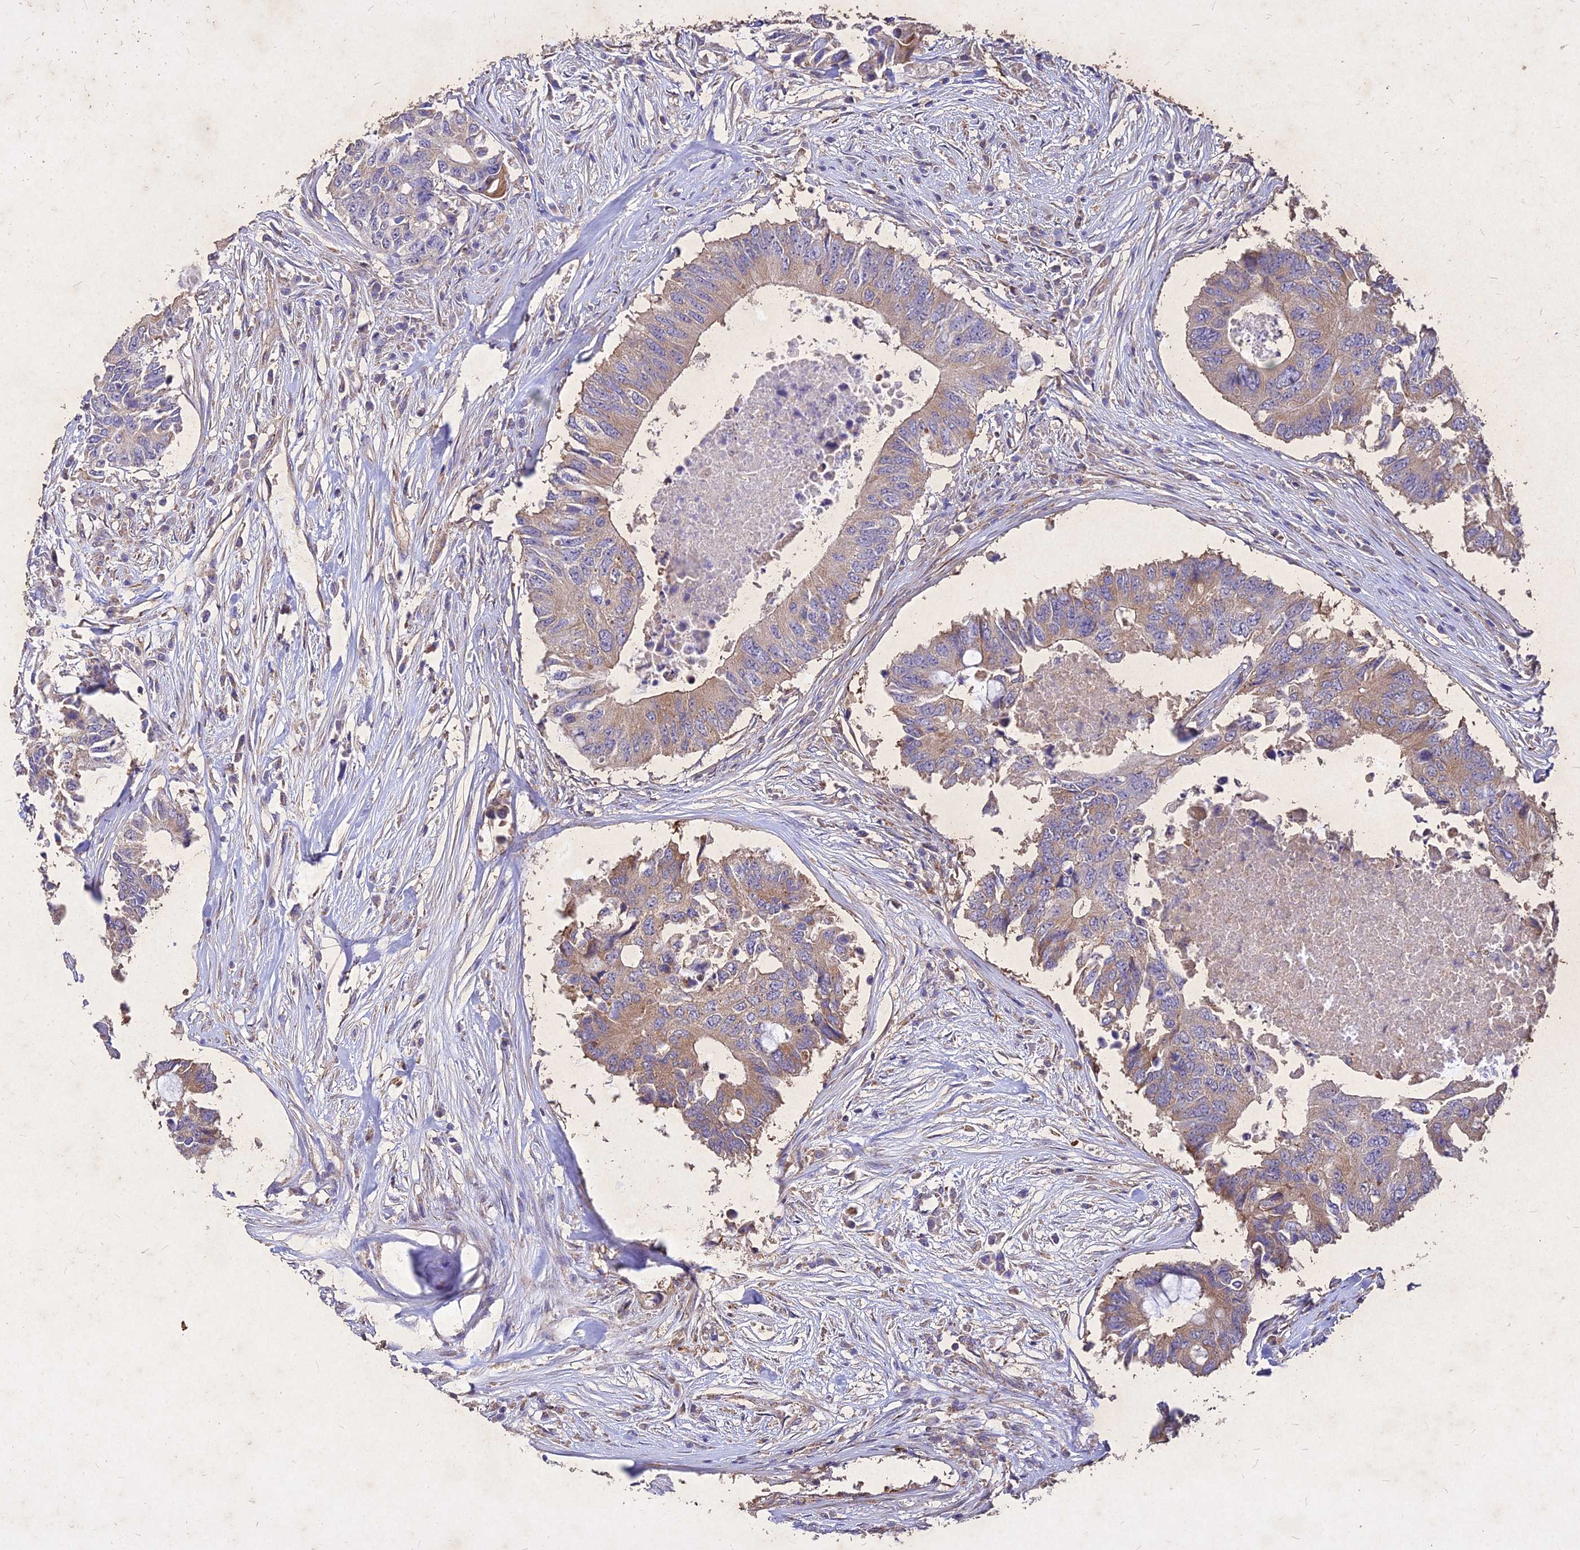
{"staining": {"intensity": "weak", "quantity": "25%-75%", "location": "cytoplasmic/membranous"}, "tissue": "colorectal cancer", "cell_type": "Tumor cells", "image_type": "cancer", "snomed": [{"axis": "morphology", "description": "Adenocarcinoma, NOS"}, {"axis": "topography", "description": "Colon"}], "caption": "This image demonstrates IHC staining of adenocarcinoma (colorectal), with low weak cytoplasmic/membranous expression in about 25%-75% of tumor cells.", "gene": "SKA1", "patient": {"sex": "male", "age": 71}}